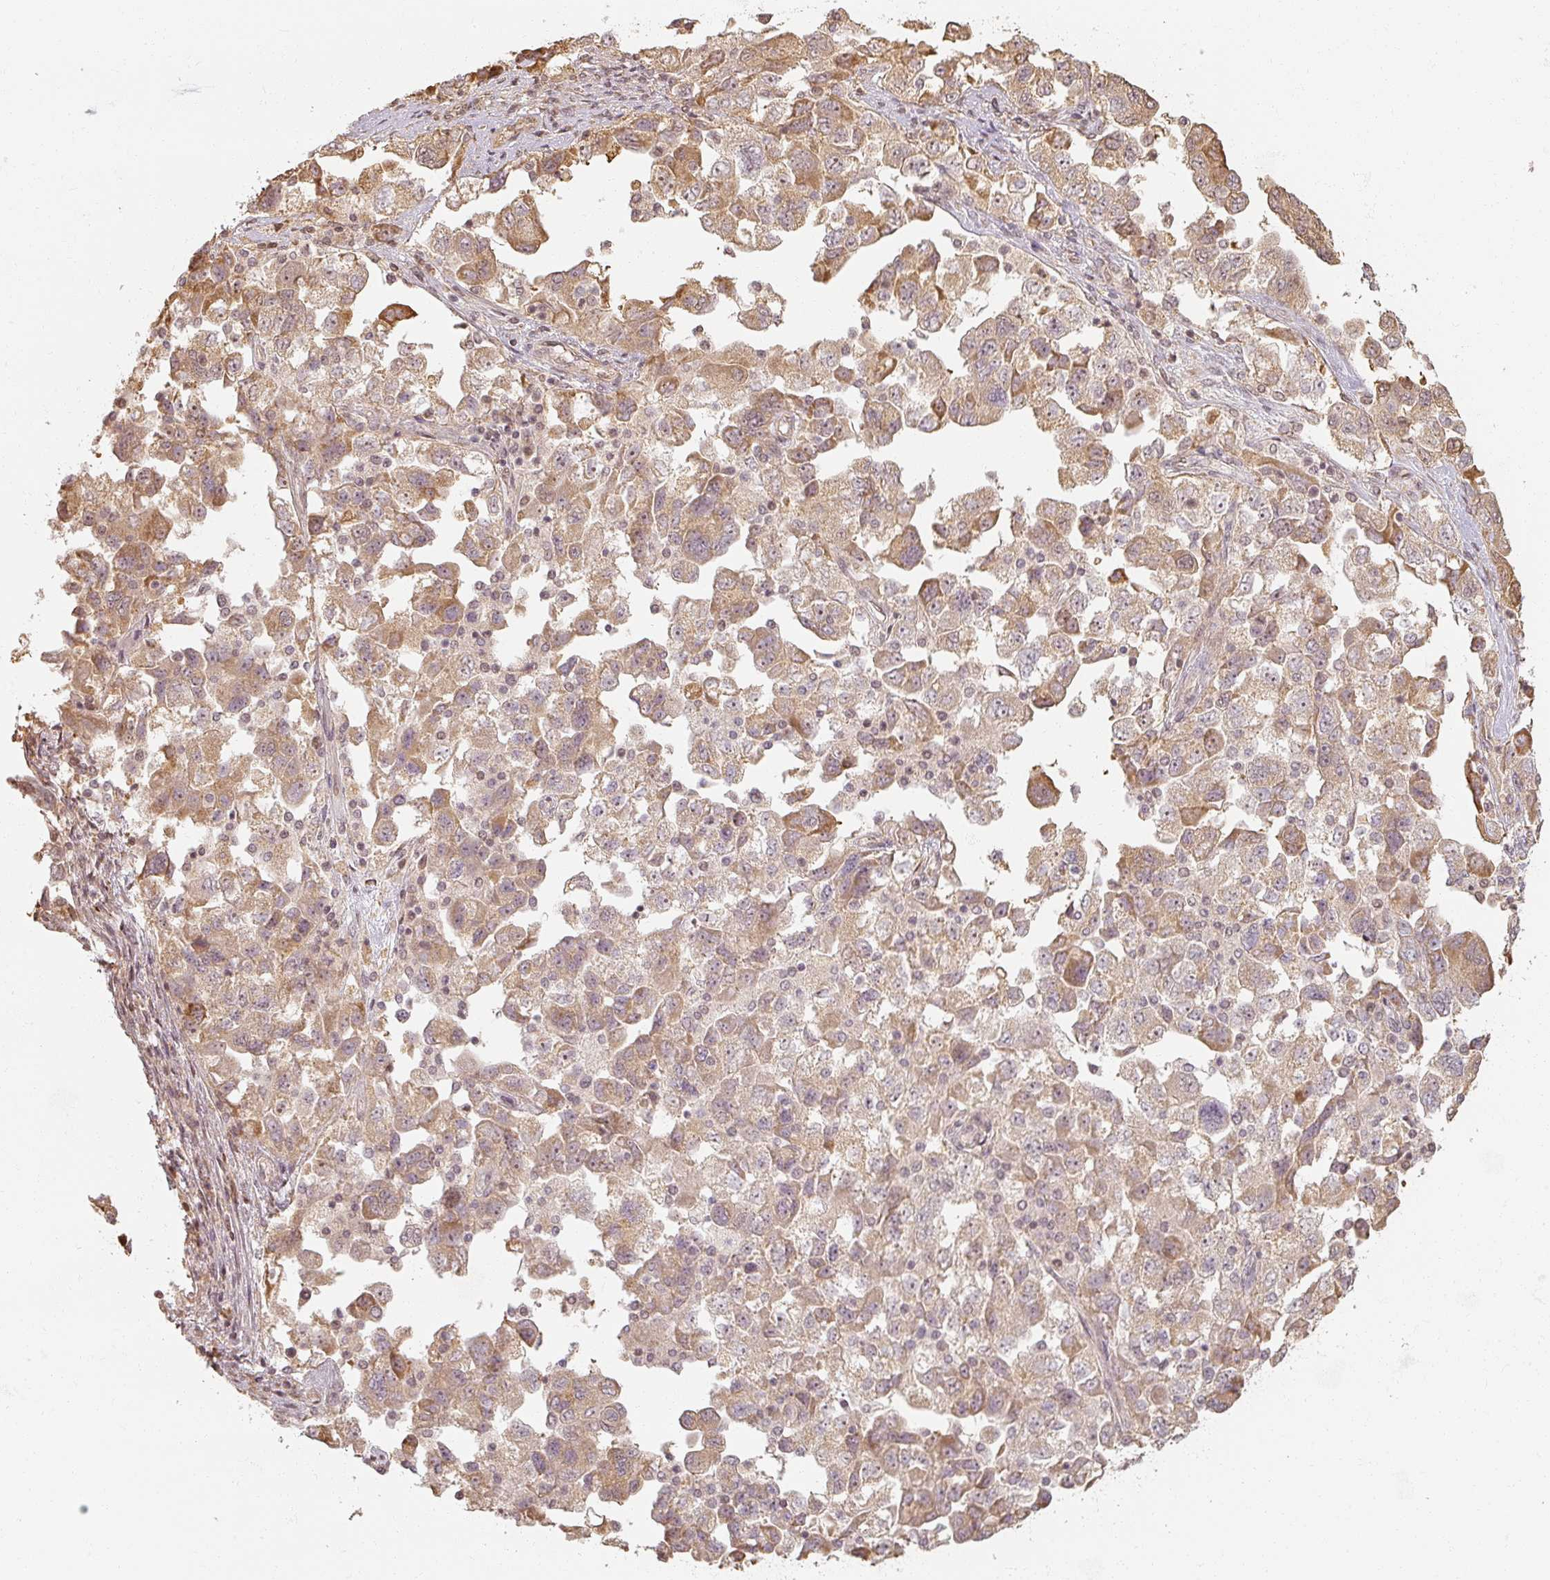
{"staining": {"intensity": "moderate", "quantity": ">75%", "location": "cytoplasmic/membranous,nuclear"}, "tissue": "ovarian cancer", "cell_type": "Tumor cells", "image_type": "cancer", "snomed": [{"axis": "morphology", "description": "Carcinoma, NOS"}, {"axis": "morphology", "description": "Cystadenocarcinoma, serous, NOS"}, {"axis": "topography", "description": "Ovary"}], "caption": "Serous cystadenocarcinoma (ovarian) stained with DAB IHC demonstrates medium levels of moderate cytoplasmic/membranous and nuclear expression in approximately >75% of tumor cells.", "gene": "MED19", "patient": {"sex": "female", "age": 69}}